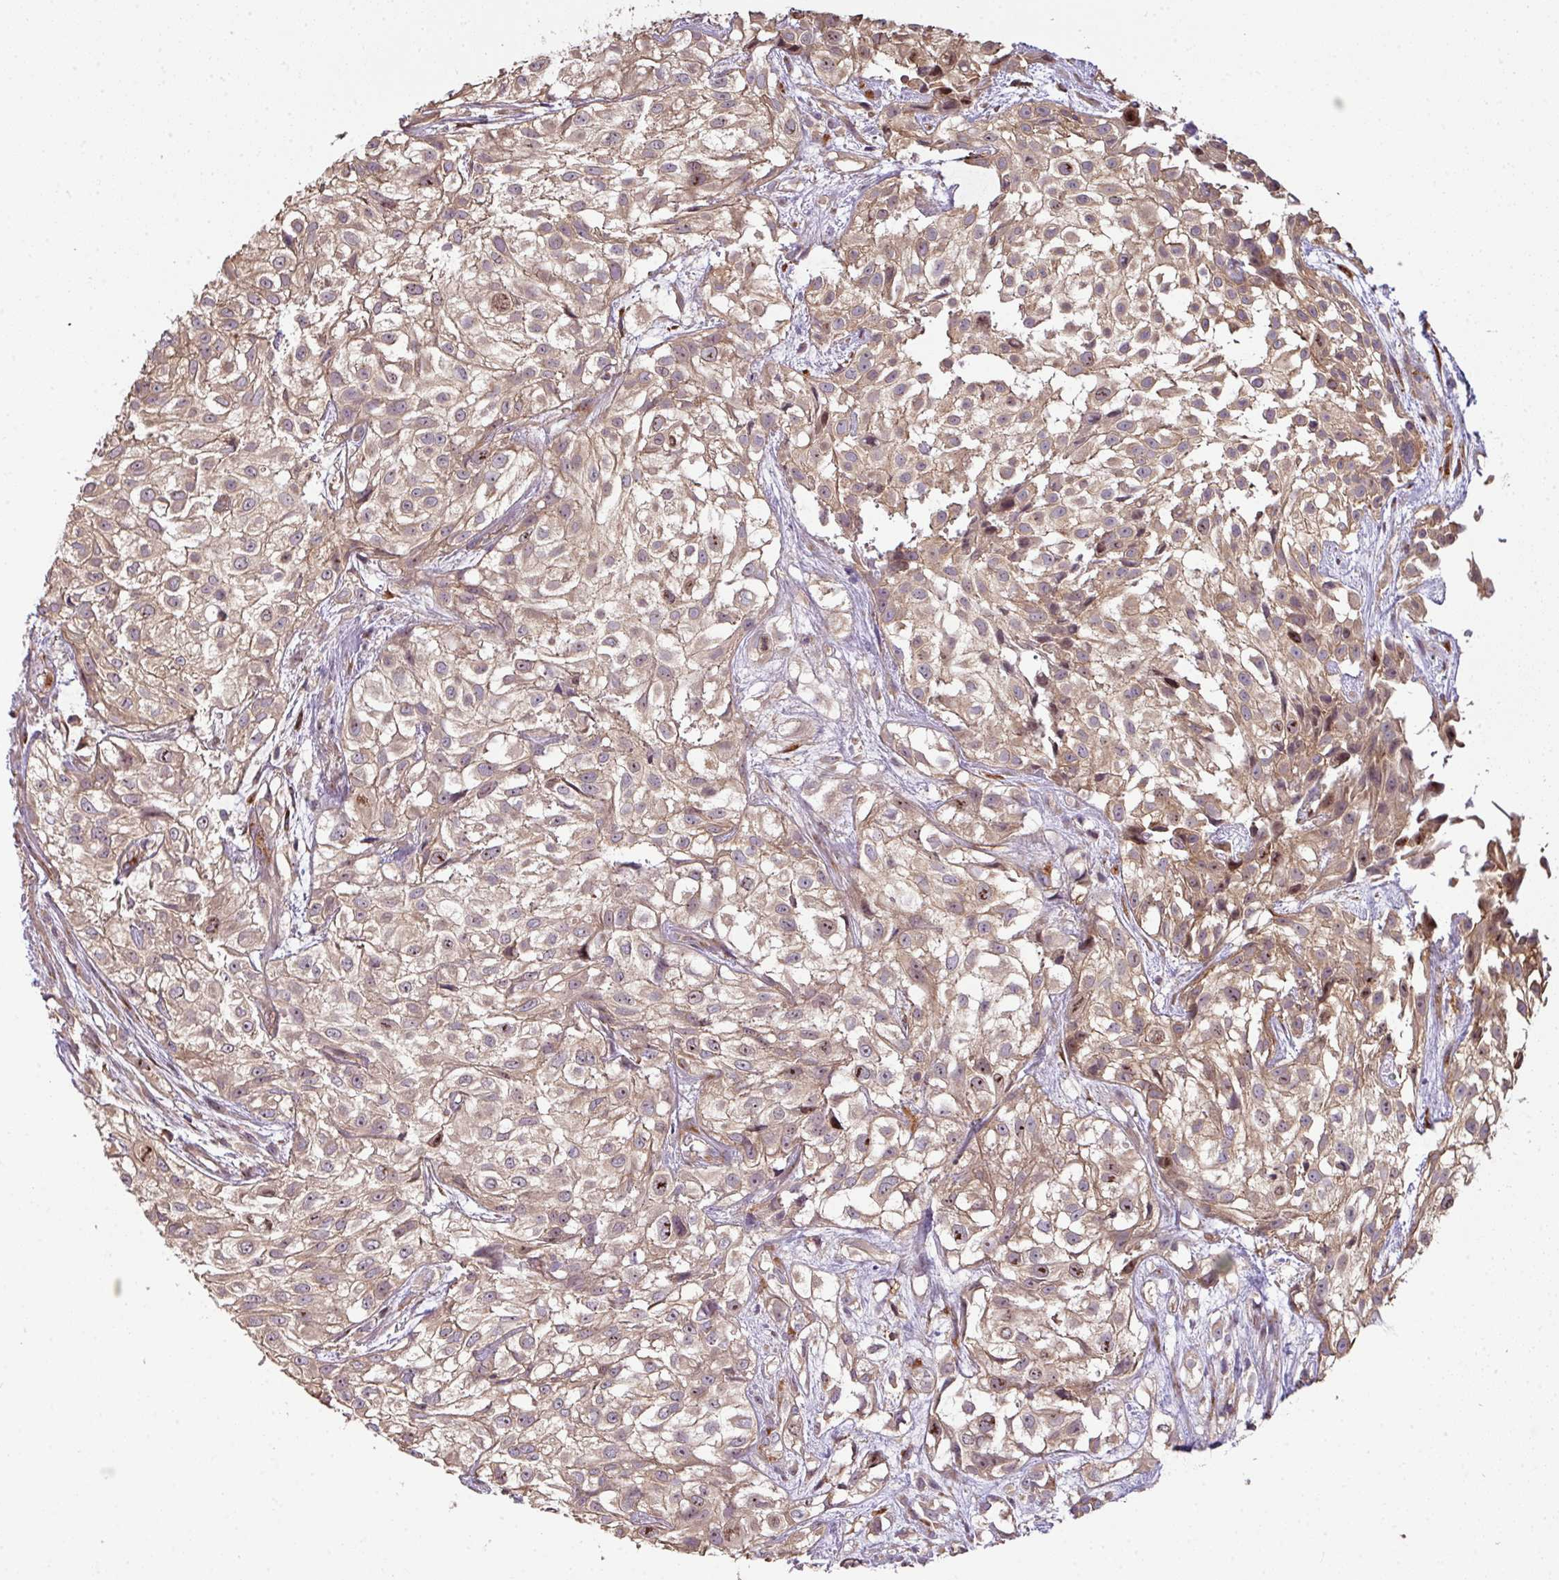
{"staining": {"intensity": "moderate", "quantity": ">75%", "location": "cytoplasmic/membranous,nuclear"}, "tissue": "urothelial cancer", "cell_type": "Tumor cells", "image_type": "cancer", "snomed": [{"axis": "morphology", "description": "Urothelial carcinoma, High grade"}, {"axis": "topography", "description": "Urinary bladder"}], "caption": "A micrograph of human urothelial cancer stained for a protein shows moderate cytoplasmic/membranous and nuclear brown staining in tumor cells.", "gene": "VENTX", "patient": {"sex": "male", "age": 56}}